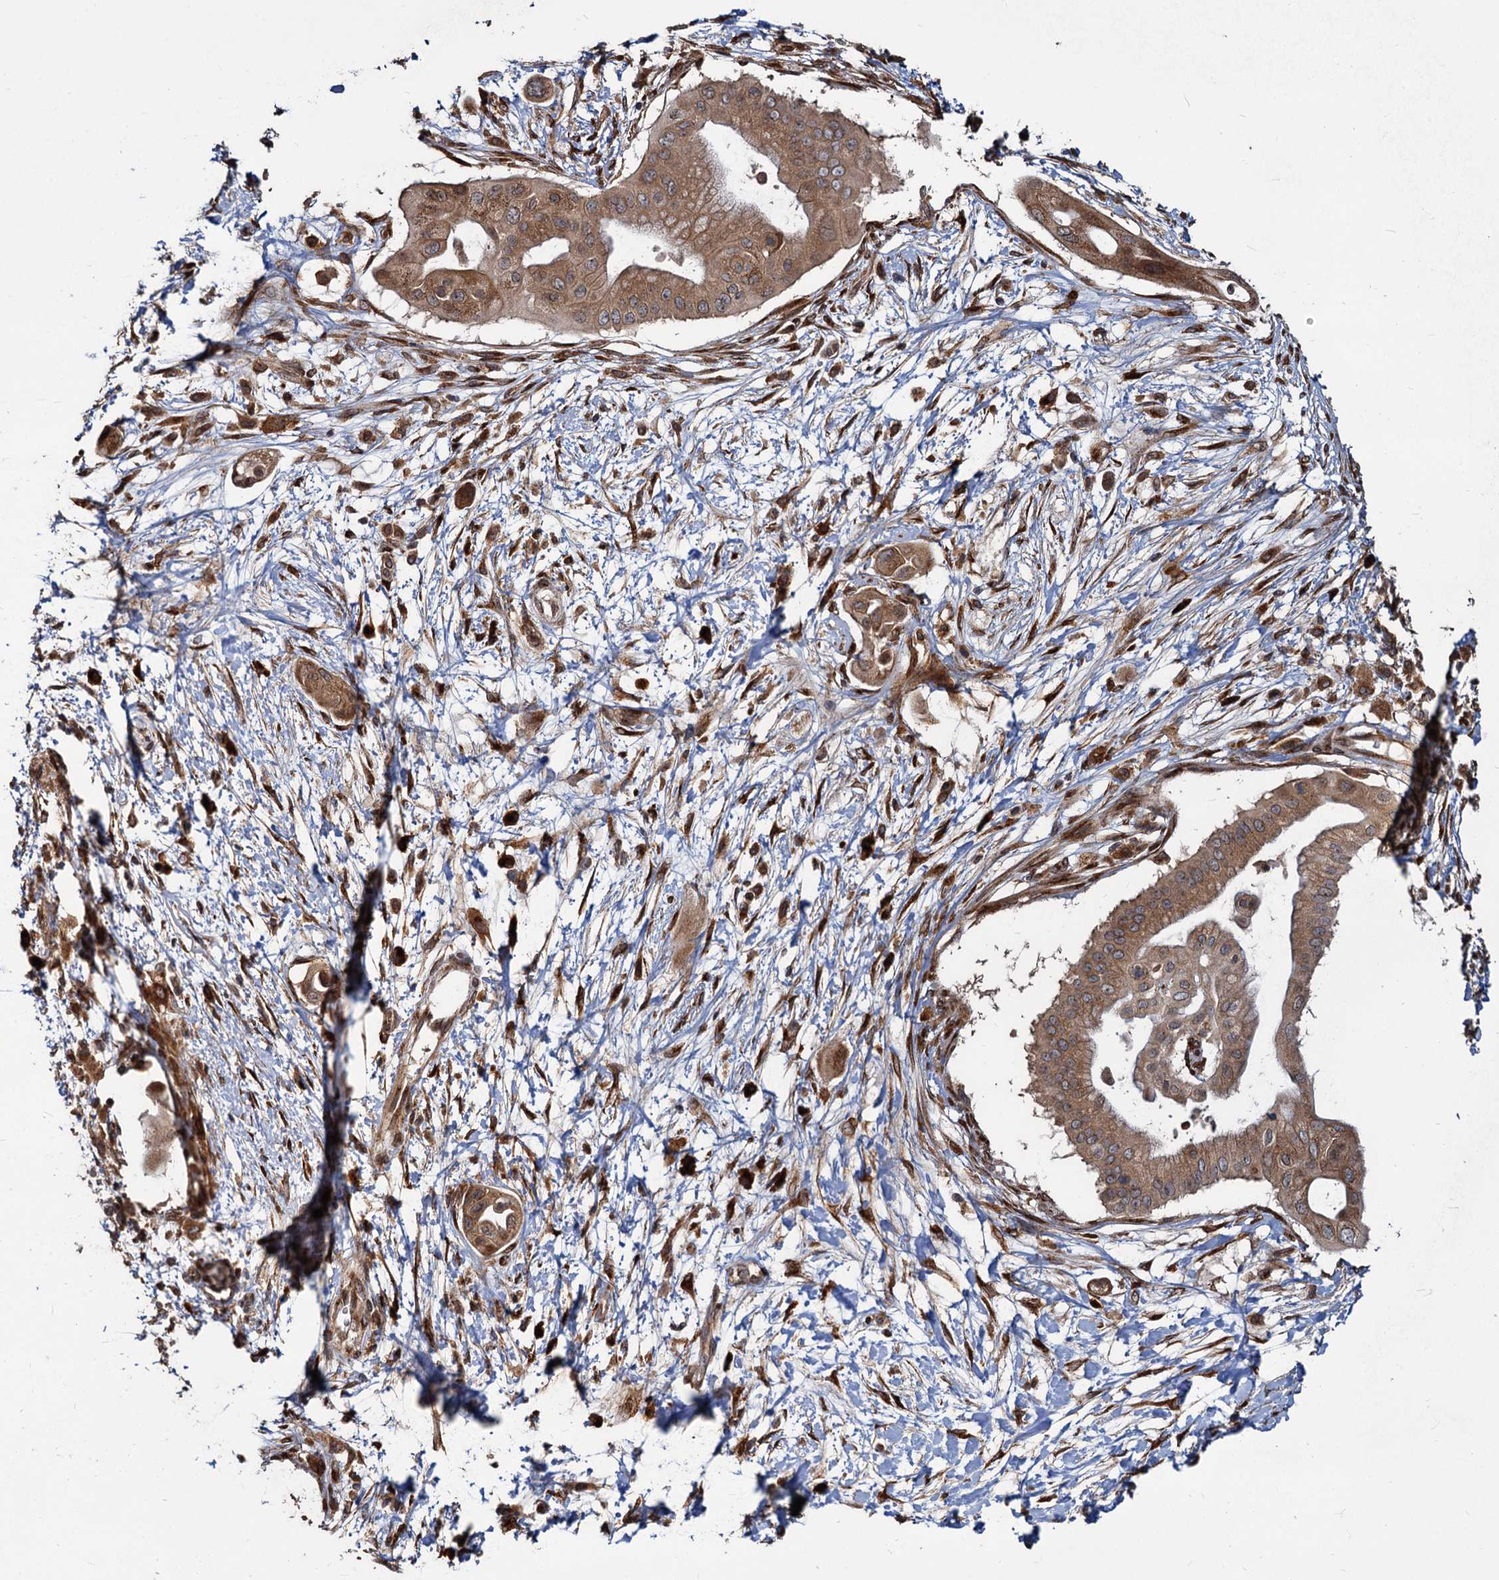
{"staining": {"intensity": "moderate", "quantity": ">75%", "location": "cytoplasmic/membranous"}, "tissue": "pancreatic cancer", "cell_type": "Tumor cells", "image_type": "cancer", "snomed": [{"axis": "morphology", "description": "Adenocarcinoma, NOS"}, {"axis": "topography", "description": "Pancreas"}], "caption": "An IHC image of neoplastic tissue is shown. Protein staining in brown shows moderate cytoplasmic/membranous positivity in pancreatic cancer within tumor cells.", "gene": "SAAL1", "patient": {"sex": "male", "age": 68}}